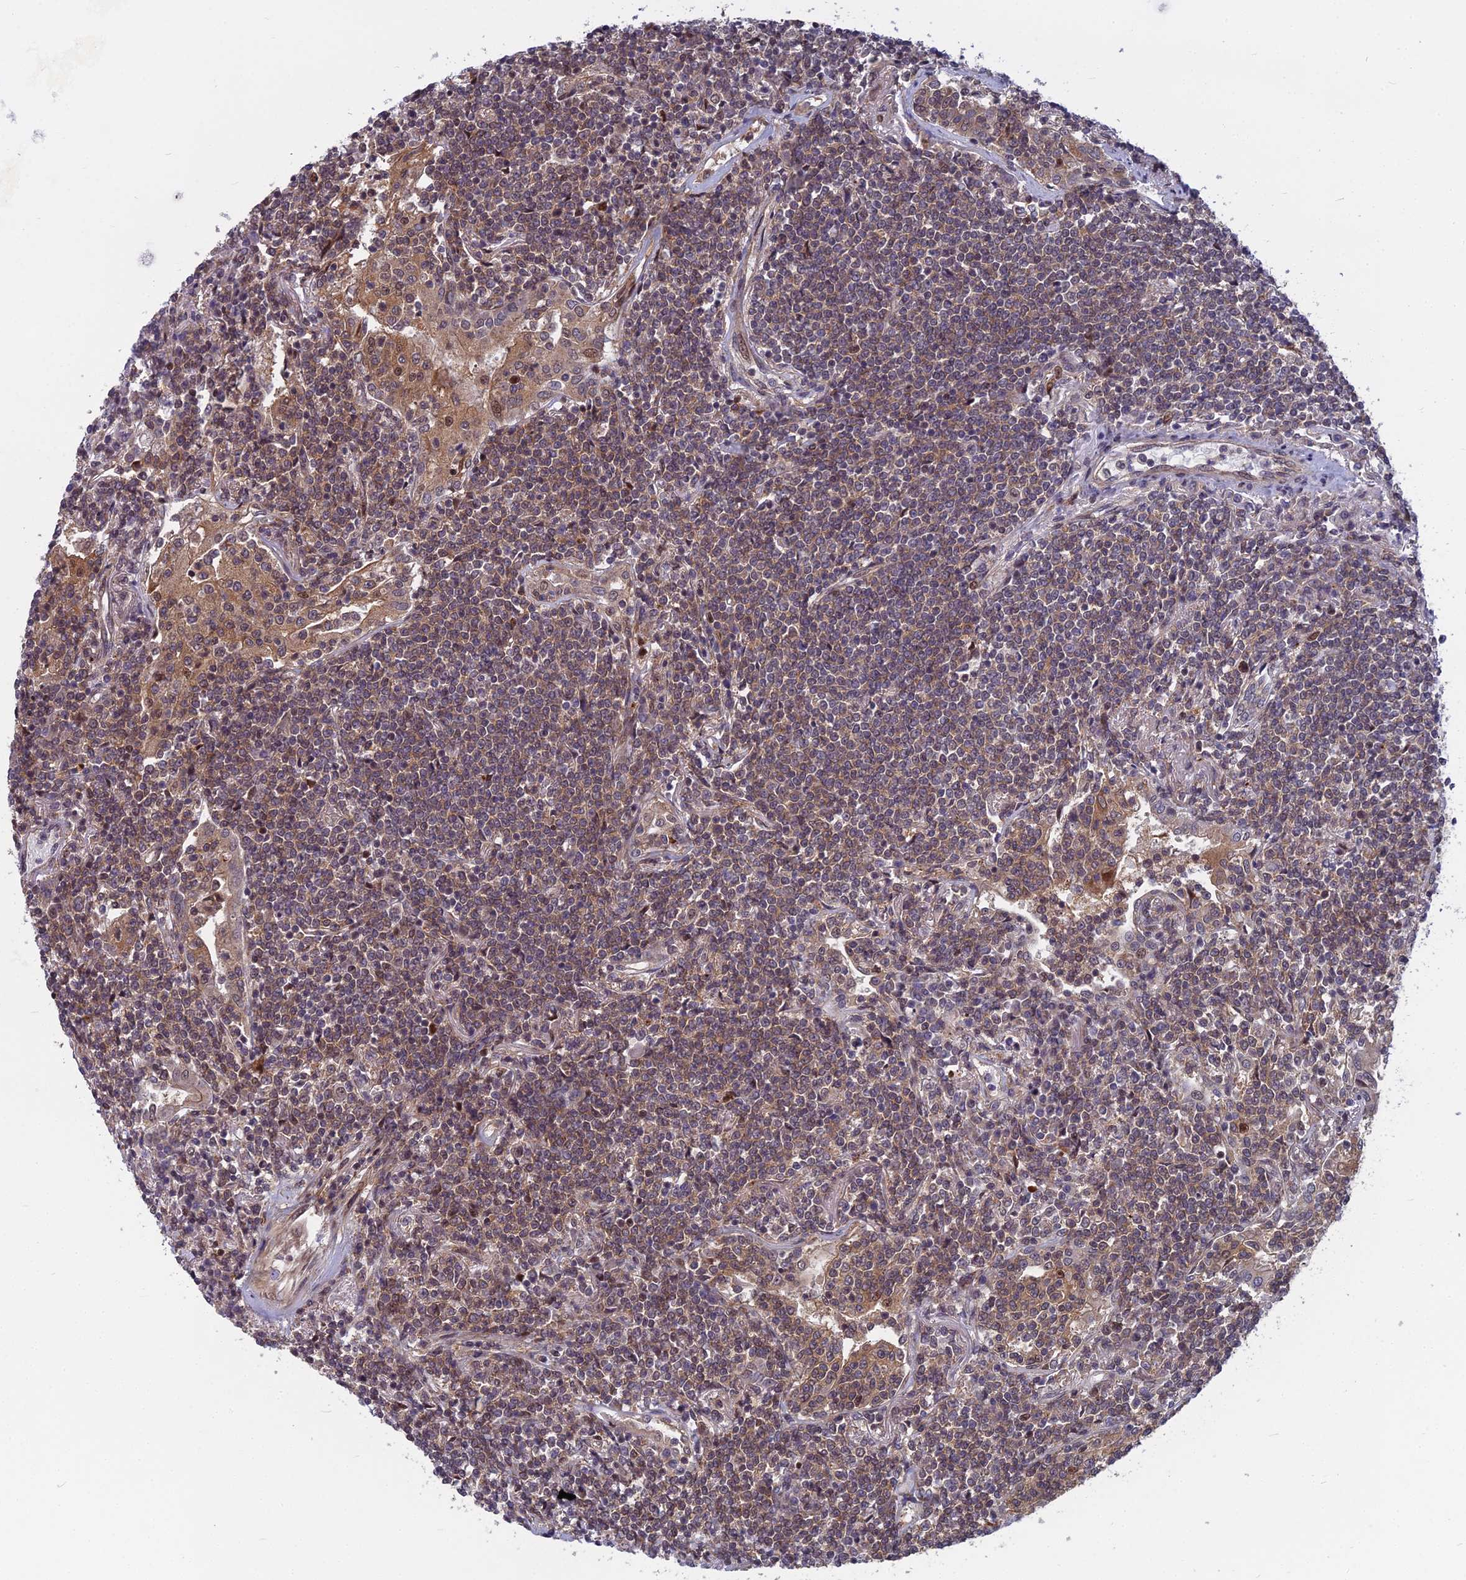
{"staining": {"intensity": "weak", "quantity": "<25%", "location": "cytoplasmic/membranous"}, "tissue": "lymphoma", "cell_type": "Tumor cells", "image_type": "cancer", "snomed": [{"axis": "morphology", "description": "Malignant lymphoma, non-Hodgkin's type, Low grade"}, {"axis": "topography", "description": "Lung"}], "caption": "Immunohistochemistry photomicrograph of neoplastic tissue: lymphoma stained with DAB (3,3'-diaminobenzidine) exhibits no significant protein expression in tumor cells.", "gene": "COMMD2", "patient": {"sex": "female", "age": 71}}